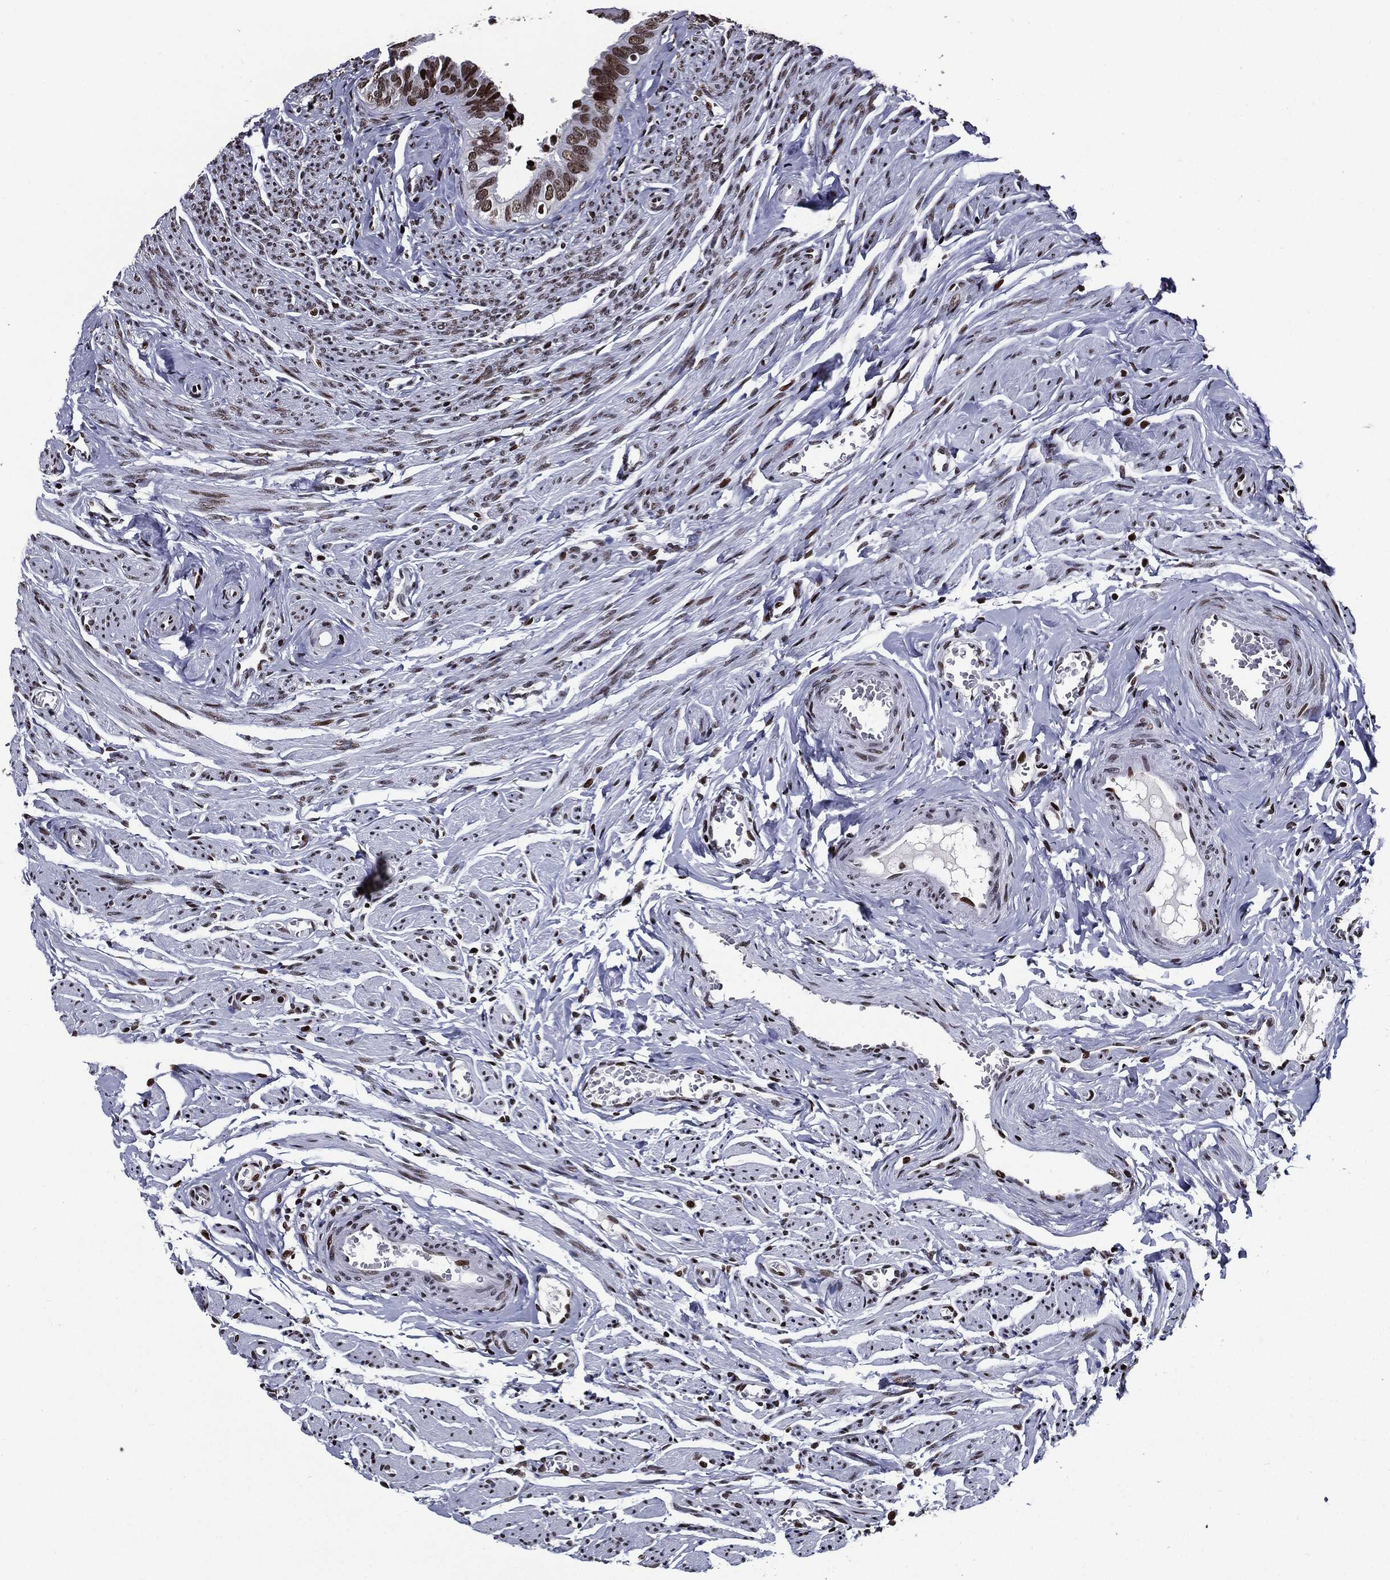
{"staining": {"intensity": "strong", "quantity": ">75%", "location": "nuclear"}, "tissue": "fallopian tube", "cell_type": "Glandular cells", "image_type": "normal", "snomed": [{"axis": "morphology", "description": "Normal tissue, NOS"}, {"axis": "topography", "description": "Fallopian tube"}], "caption": "Brown immunohistochemical staining in normal fallopian tube shows strong nuclear expression in about >75% of glandular cells.", "gene": "ZFP91", "patient": {"sex": "female", "age": 54}}